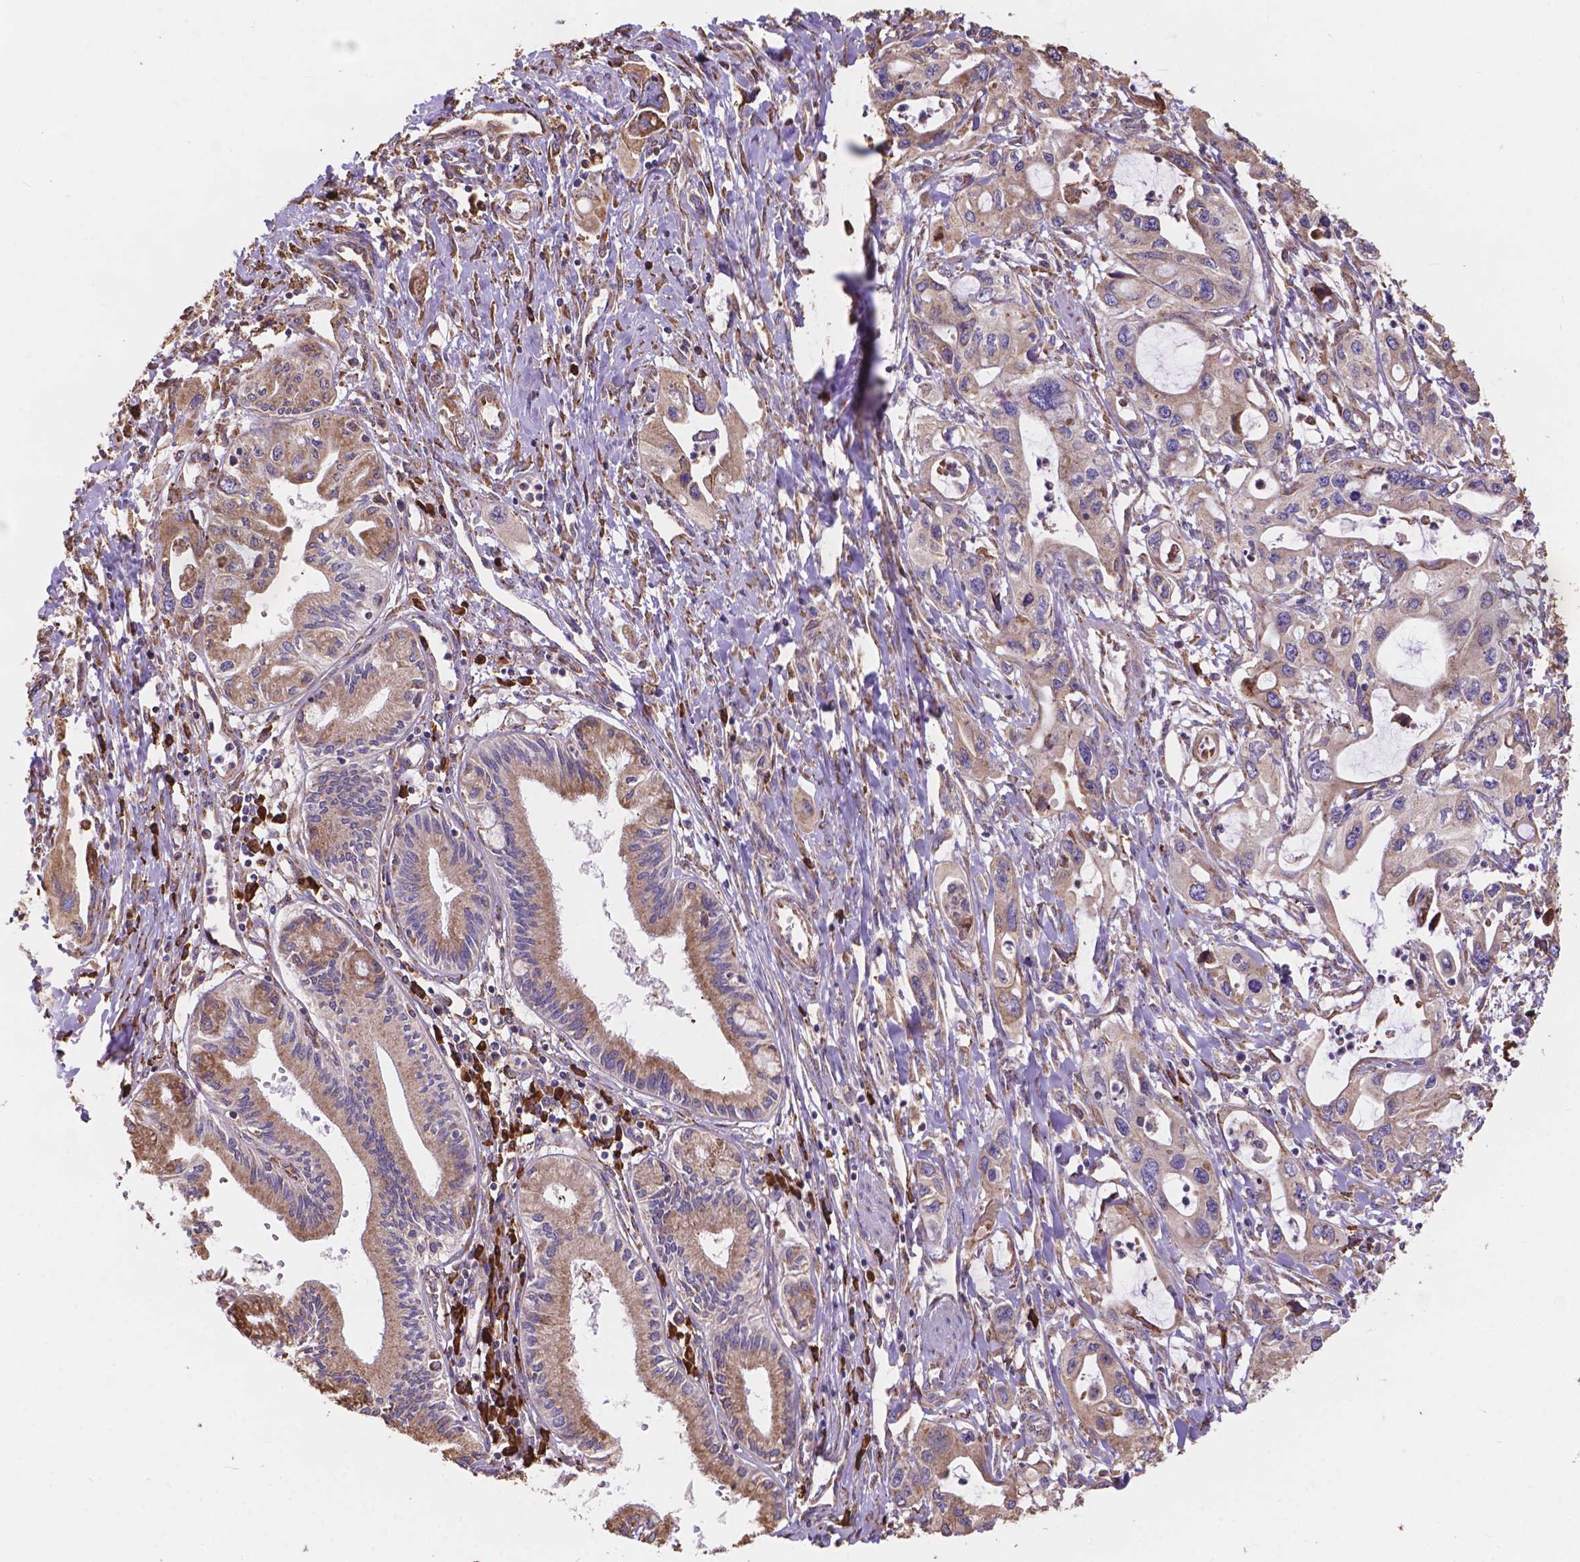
{"staining": {"intensity": "moderate", "quantity": "25%-75%", "location": "cytoplasmic/membranous"}, "tissue": "pancreatic cancer", "cell_type": "Tumor cells", "image_type": "cancer", "snomed": [{"axis": "morphology", "description": "Adenocarcinoma, NOS"}, {"axis": "topography", "description": "Pancreas"}], "caption": "Pancreatic cancer (adenocarcinoma) was stained to show a protein in brown. There is medium levels of moderate cytoplasmic/membranous expression in approximately 25%-75% of tumor cells. (DAB (3,3'-diaminobenzidine) IHC with brightfield microscopy, high magnification).", "gene": "IPO11", "patient": {"sex": "male", "age": 60}}